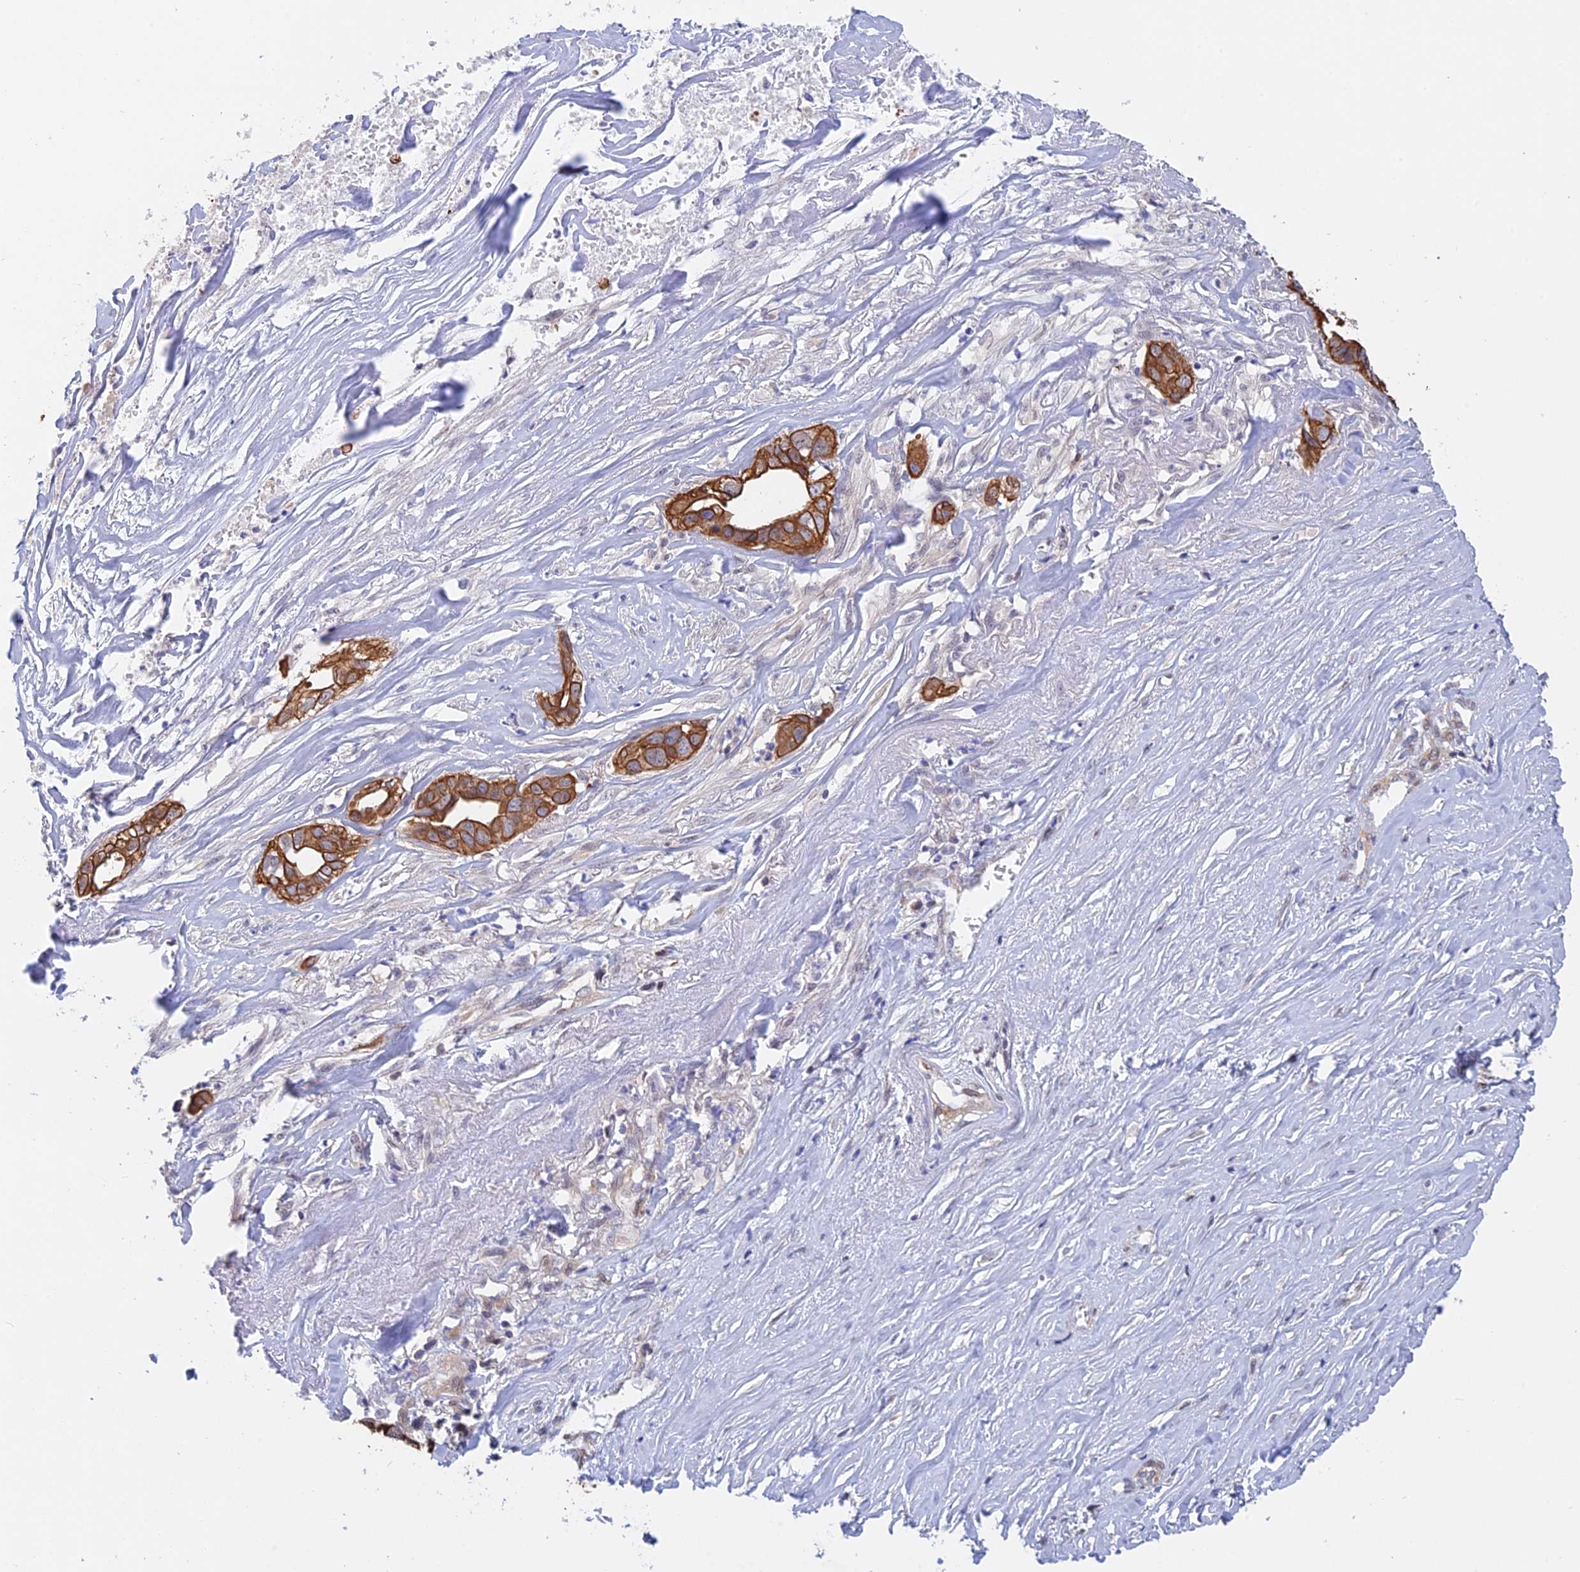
{"staining": {"intensity": "strong", "quantity": ">75%", "location": "cytoplasmic/membranous"}, "tissue": "liver cancer", "cell_type": "Tumor cells", "image_type": "cancer", "snomed": [{"axis": "morphology", "description": "Cholangiocarcinoma"}, {"axis": "topography", "description": "Liver"}], "caption": "Protein staining of liver cancer (cholangiocarcinoma) tissue displays strong cytoplasmic/membranous staining in about >75% of tumor cells.", "gene": "STUB1", "patient": {"sex": "female", "age": 79}}